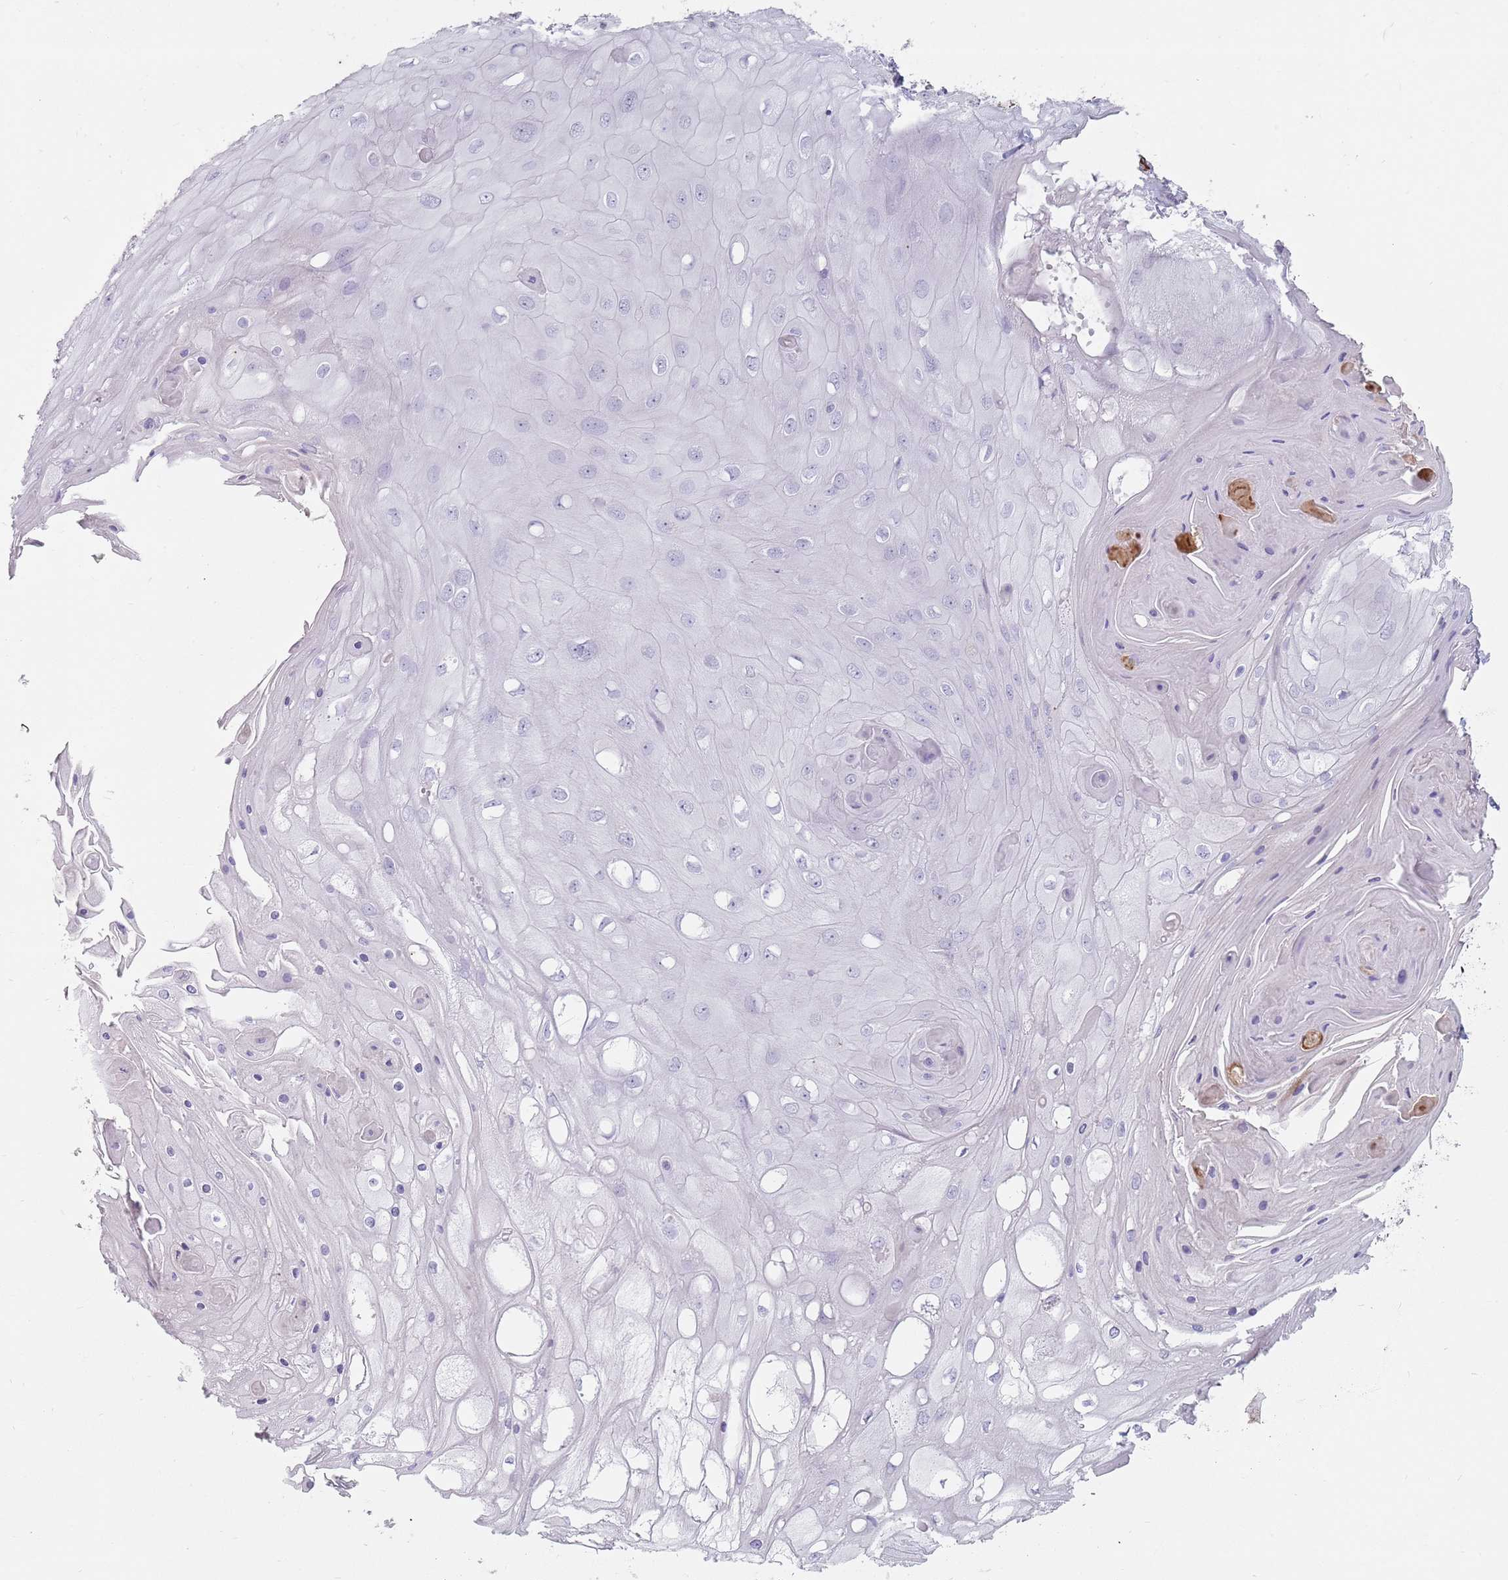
{"staining": {"intensity": "negative", "quantity": "none", "location": "none"}, "tissue": "skin cancer", "cell_type": "Tumor cells", "image_type": "cancer", "snomed": [{"axis": "morphology", "description": "Squamous cell carcinoma, NOS"}, {"axis": "topography", "description": "Skin"}], "caption": "IHC of human skin squamous cell carcinoma demonstrates no staining in tumor cells. (DAB (3,3'-diaminobenzidine) immunohistochemistry (IHC) with hematoxylin counter stain).", "gene": "DXO", "patient": {"sex": "male", "age": 70}}